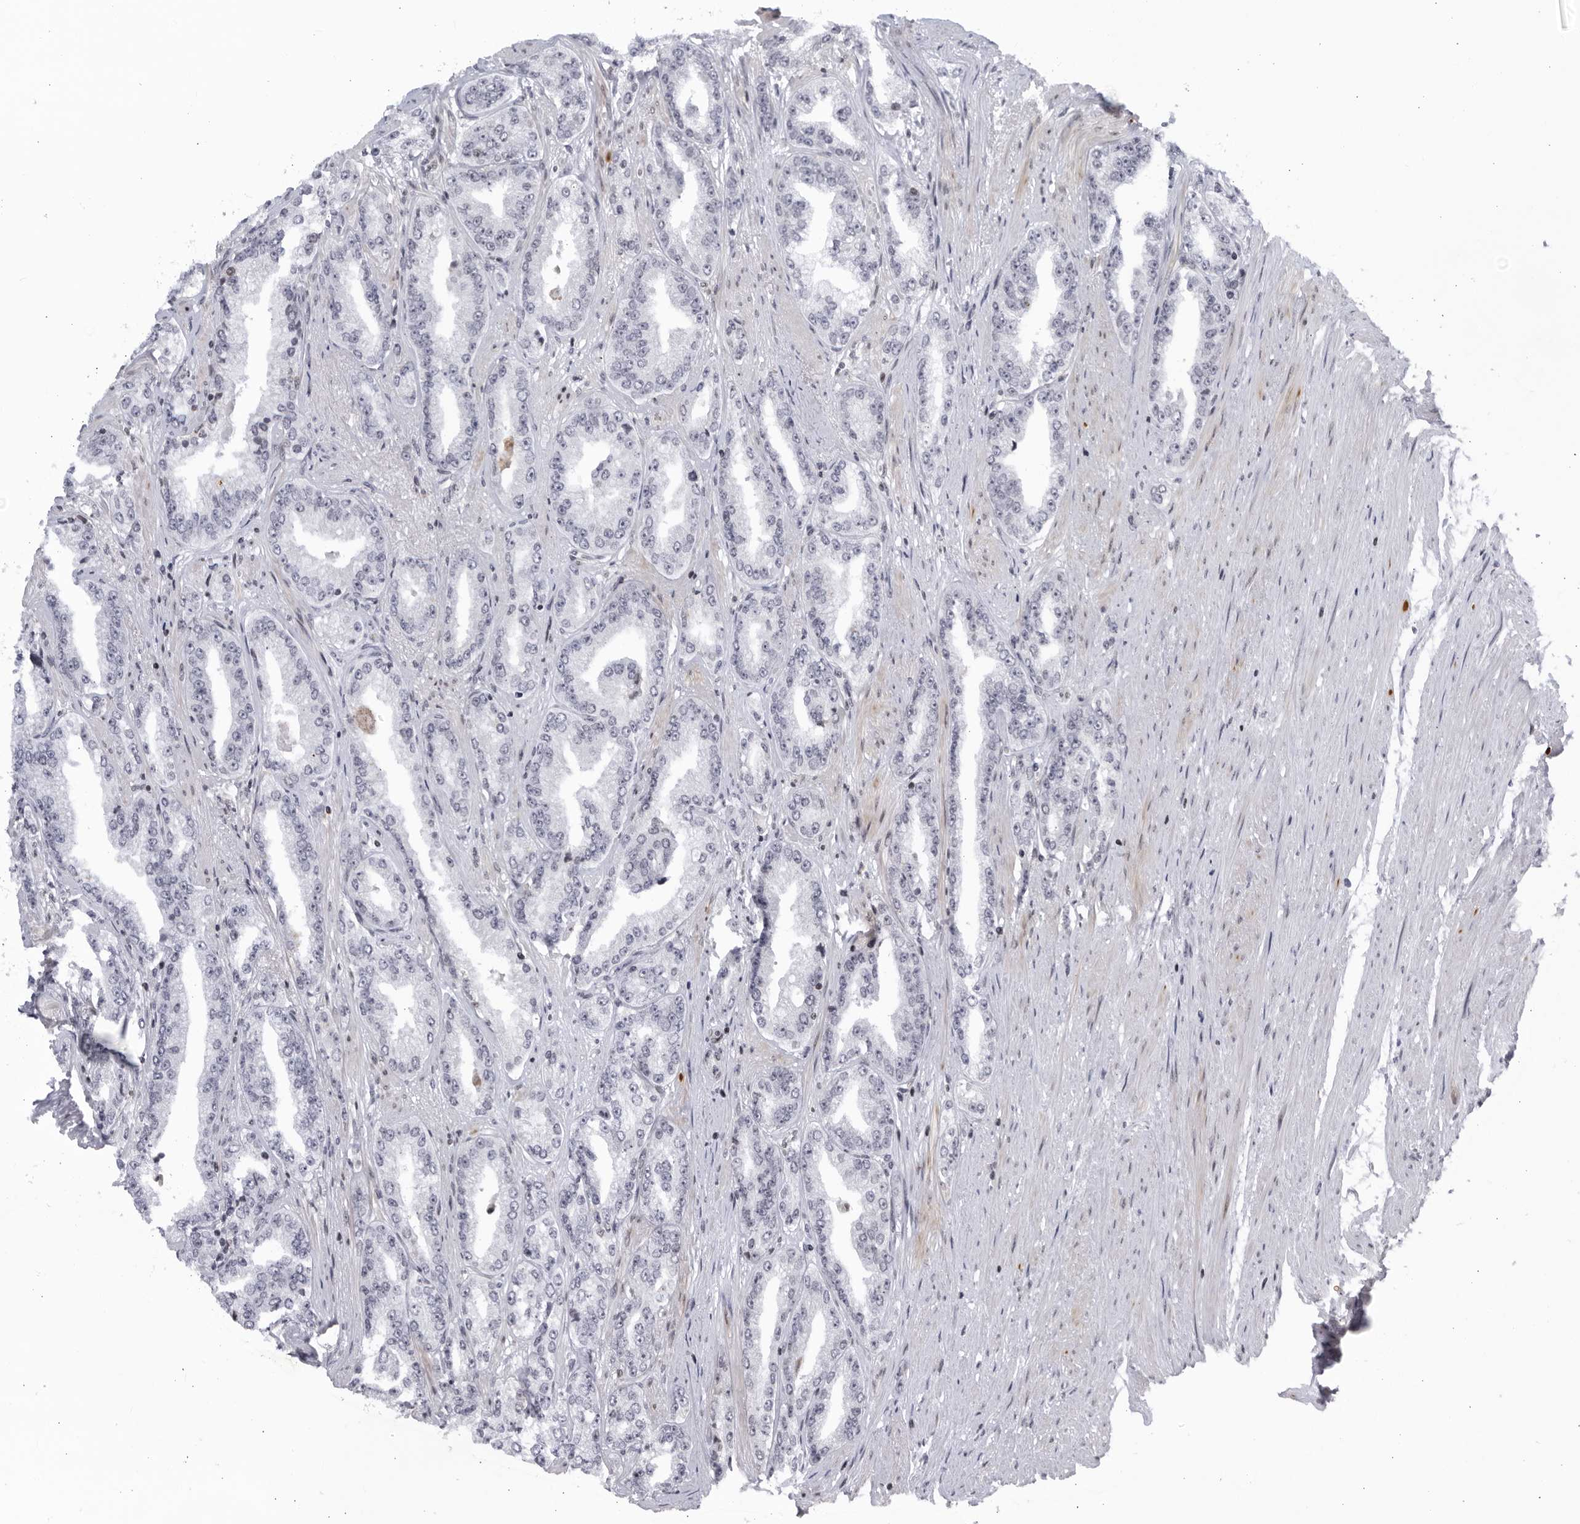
{"staining": {"intensity": "negative", "quantity": "none", "location": "none"}, "tissue": "prostate cancer", "cell_type": "Tumor cells", "image_type": "cancer", "snomed": [{"axis": "morphology", "description": "Adenocarcinoma, High grade"}, {"axis": "topography", "description": "Prostate"}], "caption": "DAB (3,3'-diaminobenzidine) immunohistochemical staining of human high-grade adenocarcinoma (prostate) exhibits no significant staining in tumor cells. The staining was performed using DAB (3,3'-diaminobenzidine) to visualize the protein expression in brown, while the nuclei were stained in blue with hematoxylin (Magnification: 20x).", "gene": "DTL", "patient": {"sex": "male", "age": 71}}